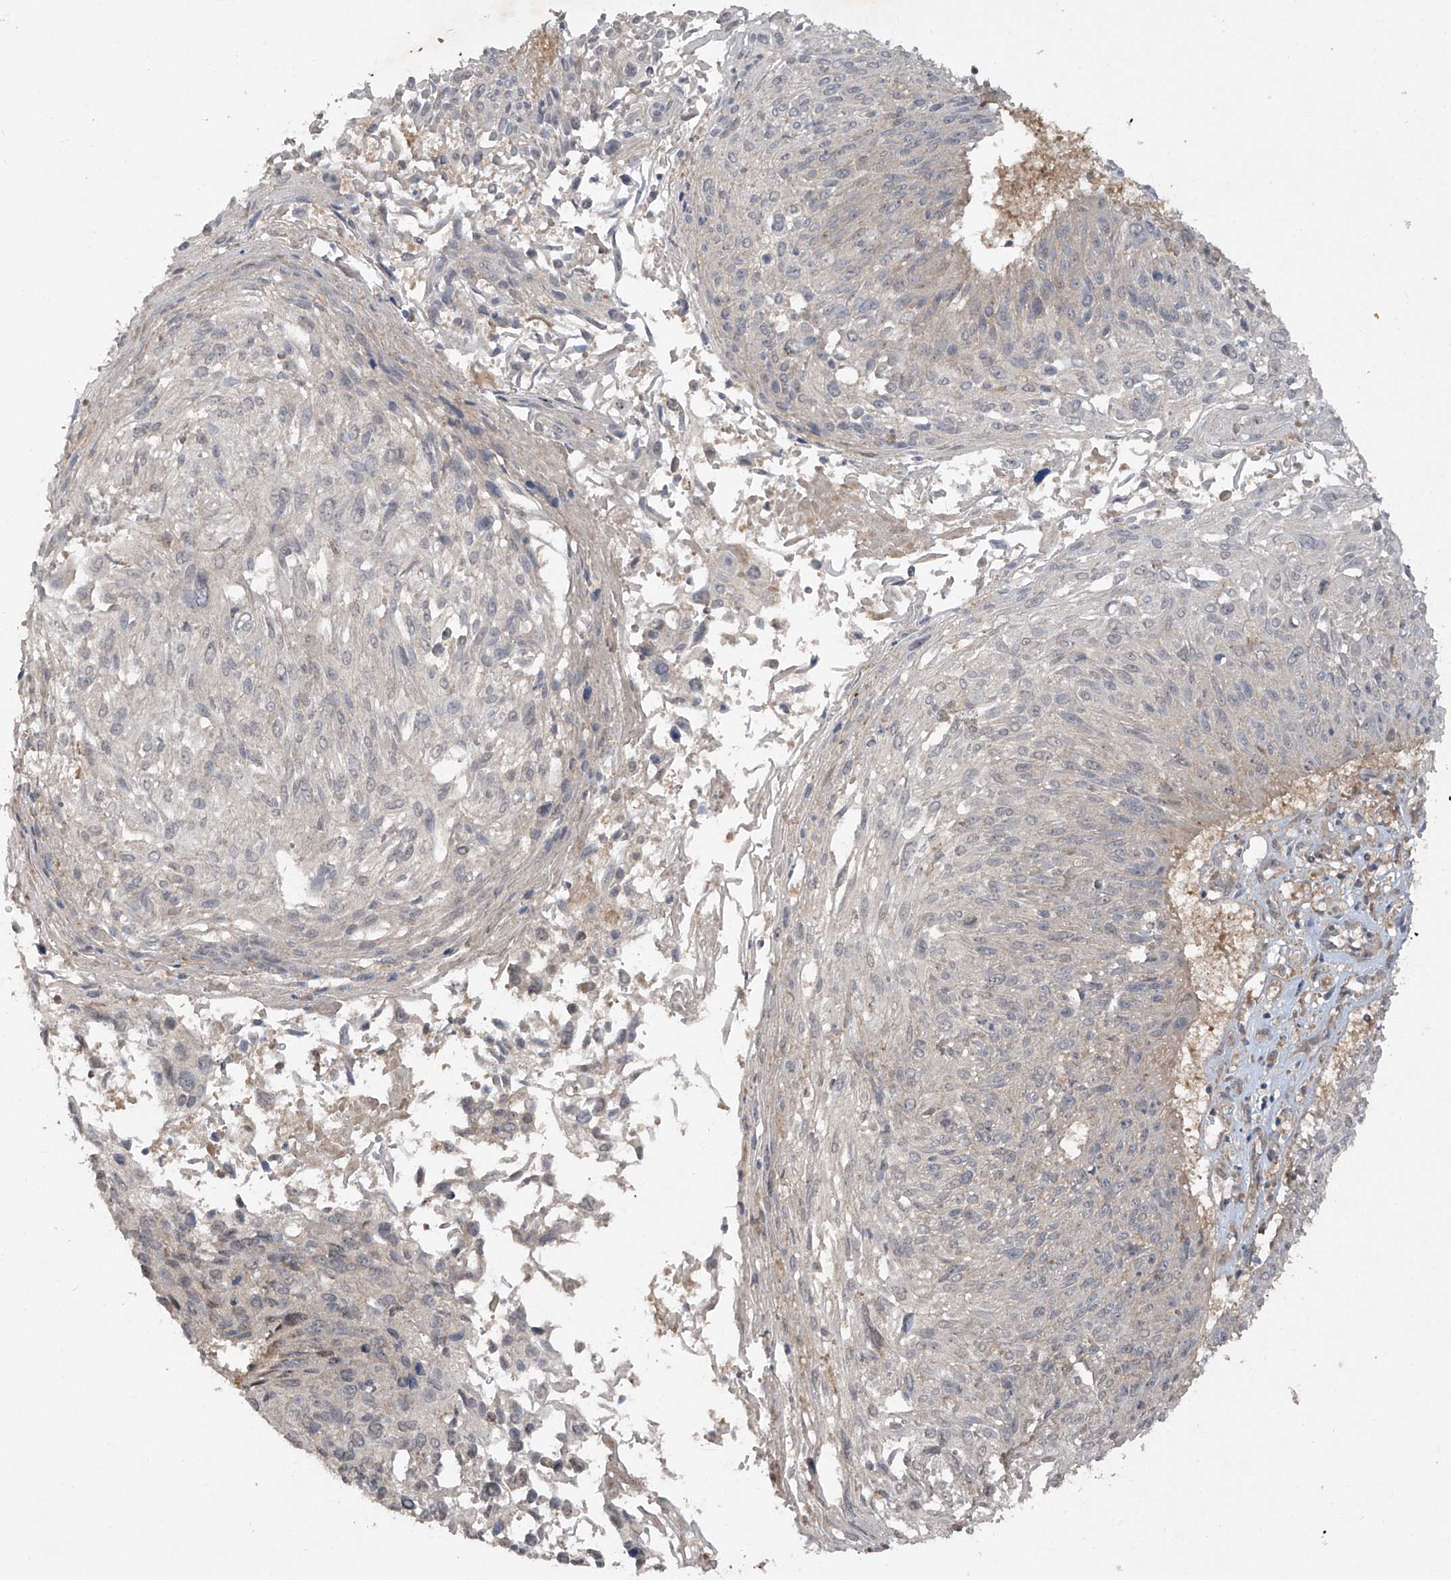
{"staining": {"intensity": "negative", "quantity": "none", "location": "none"}, "tissue": "cervical cancer", "cell_type": "Tumor cells", "image_type": "cancer", "snomed": [{"axis": "morphology", "description": "Squamous cell carcinoma, NOS"}, {"axis": "topography", "description": "Cervix"}], "caption": "Immunohistochemistry (IHC) photomicrograph of squamous cell carcinoma (cervical) stained for a protein (brown), which reveals no expression in tumor cells. (Stains: DAB (3,3'-diaminobenzidine) IHC with hematoxylin counter stain, Microscopy: brightfield microscopy at high magnification).", "gene": "LDAH", "patient": {"sex": "female", "age": 51}}